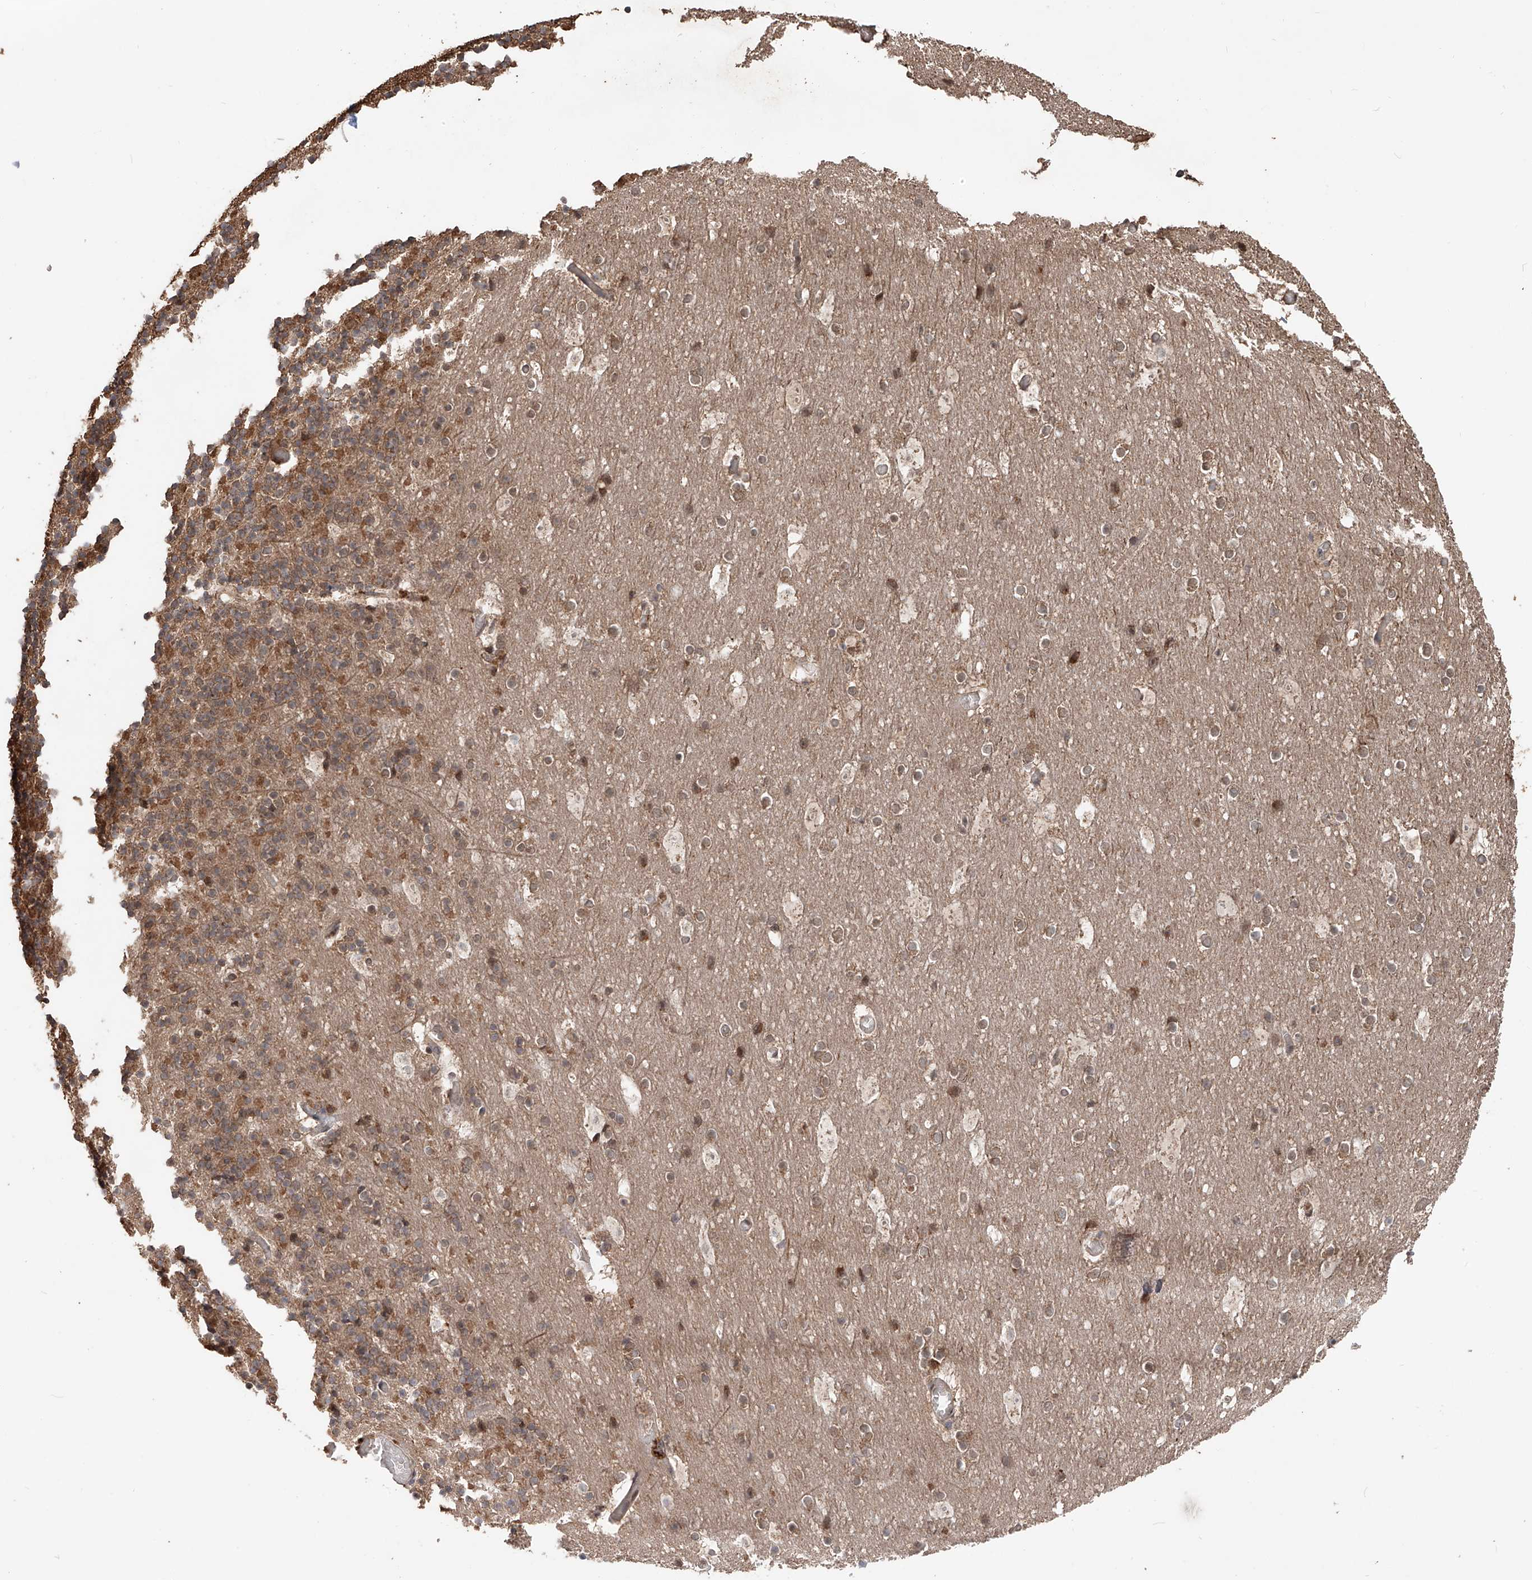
{"staining": {"intensity": "moderate", "quantity": ">75%", "location": "cytoplasmic/membranous"}, "tissue": "cerebellum", "cell_type": "Cells in granular layer", "image_type": "normal", "snomed": [{"axis": "morphology", "description": "Normal tissue, NOS"}, {"axis": "topography", "description": "Cerebellum"}], "caption": "Immunohistochemical staining of unremarkable human cerebellum demonstrates >75% levels of moderate cytoplasmic/membranous protein expression in approximately >75% of cells in granular layer. The staining was performed using DAB (3,3'-diaminobenzidine) to visualize the protein expression in brown, while the nuclei were stained in blue with hematoxylin (Magnification: 20x).", "gene": "FAM135A", "patient": {"sex": "male", "age": 57}}